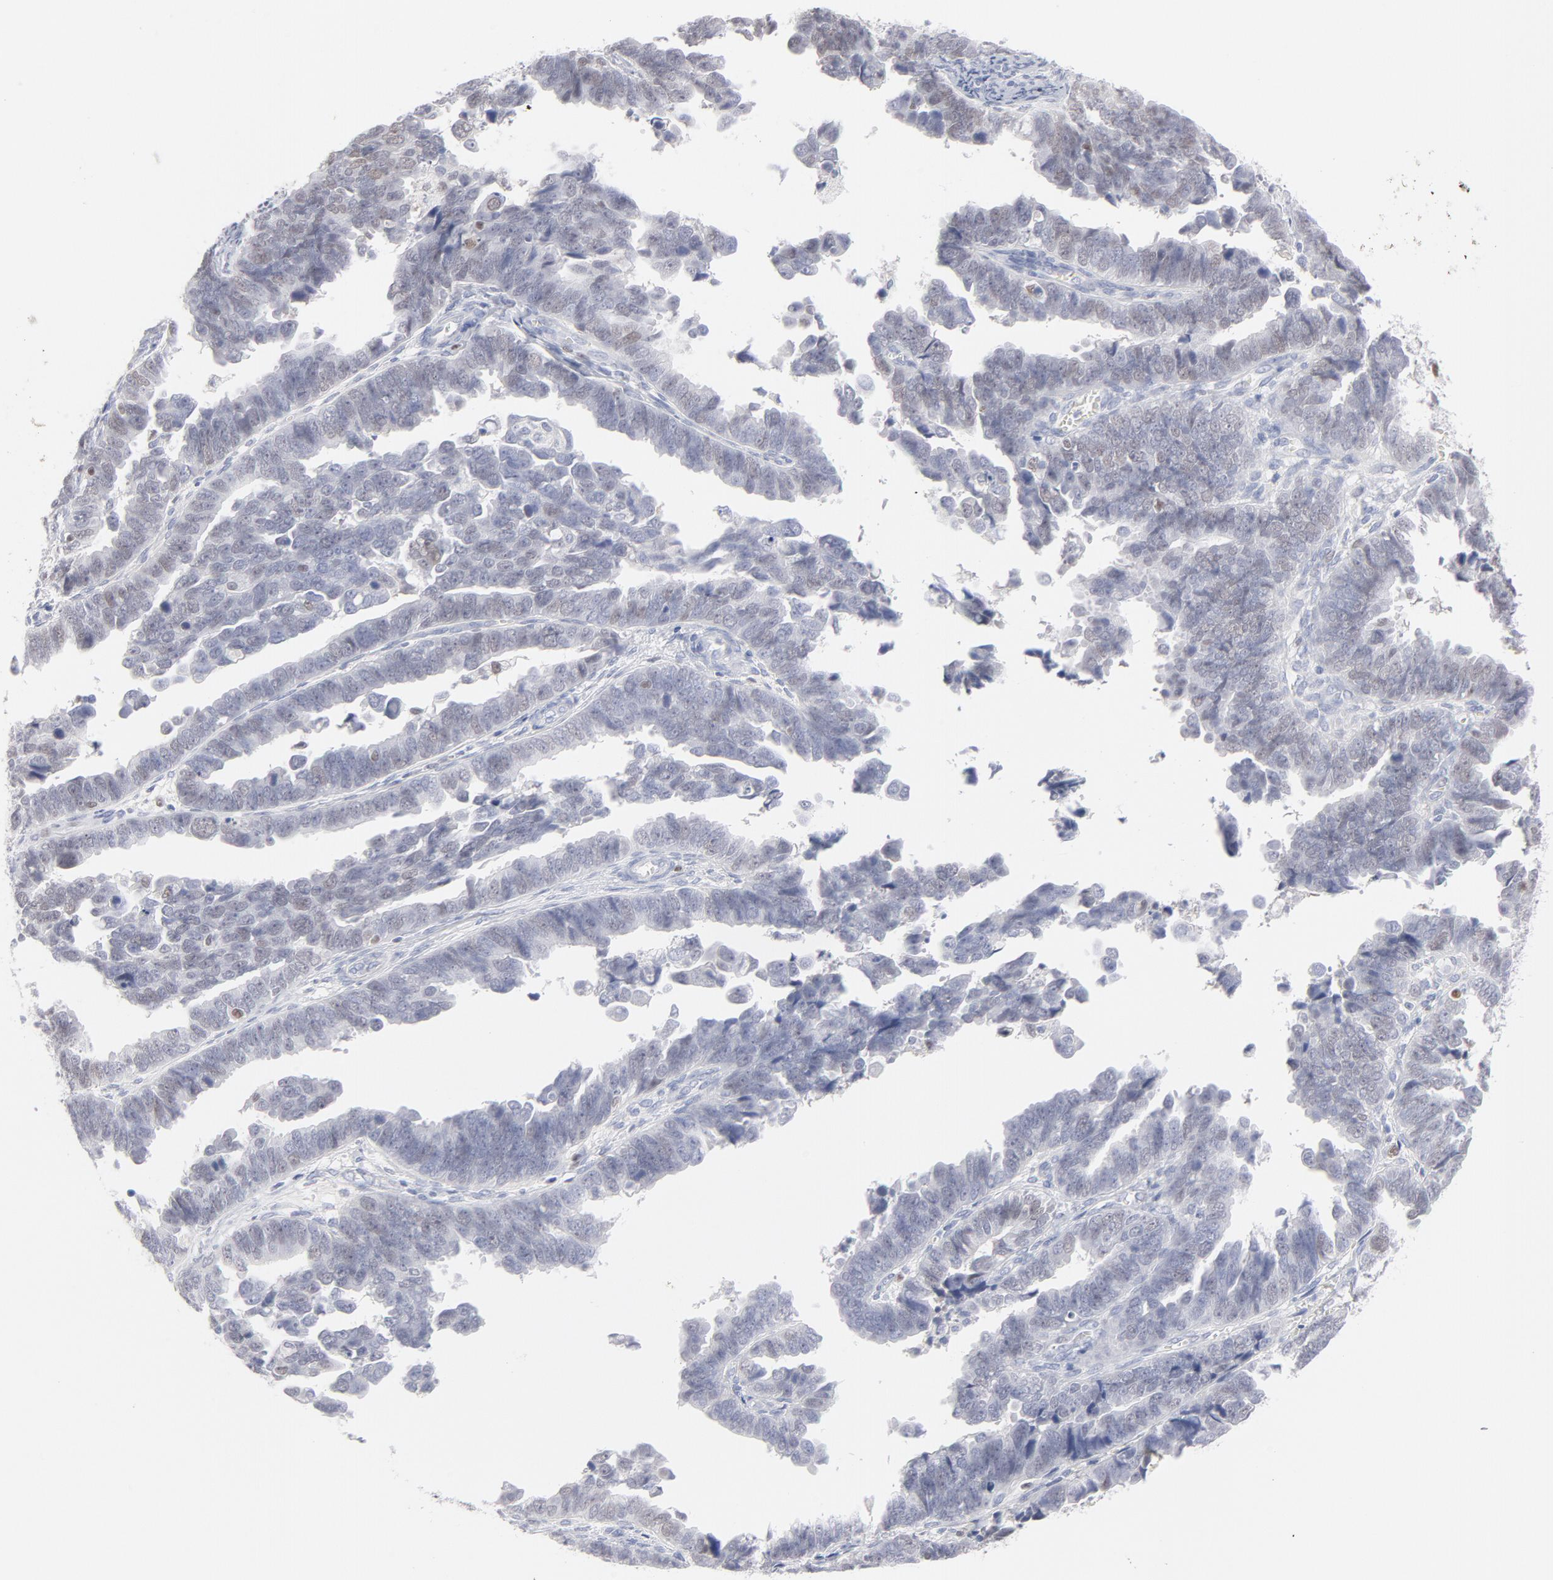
{"staining": {"intensity": "weak", "quantity": "25%-75%", "location": "nuclear"}, "tissue": "endometrial cancer", "cell_type": "Tumor cells", "image_type": "cancer", "snomed": [{"axis": "morphology", "description": "Adenocarcinoma, NOS"}, {"axis": "topography", "description": "Endometrium"}], "caption": "Immunohistochemical staining of adenocarcinoma (endometrial) displays low levels of weak nuclear positivity in approximately 25%-75% of tumor cells.", "gene": "MCM7", "patient": {"sex": "female", "age": 75}}